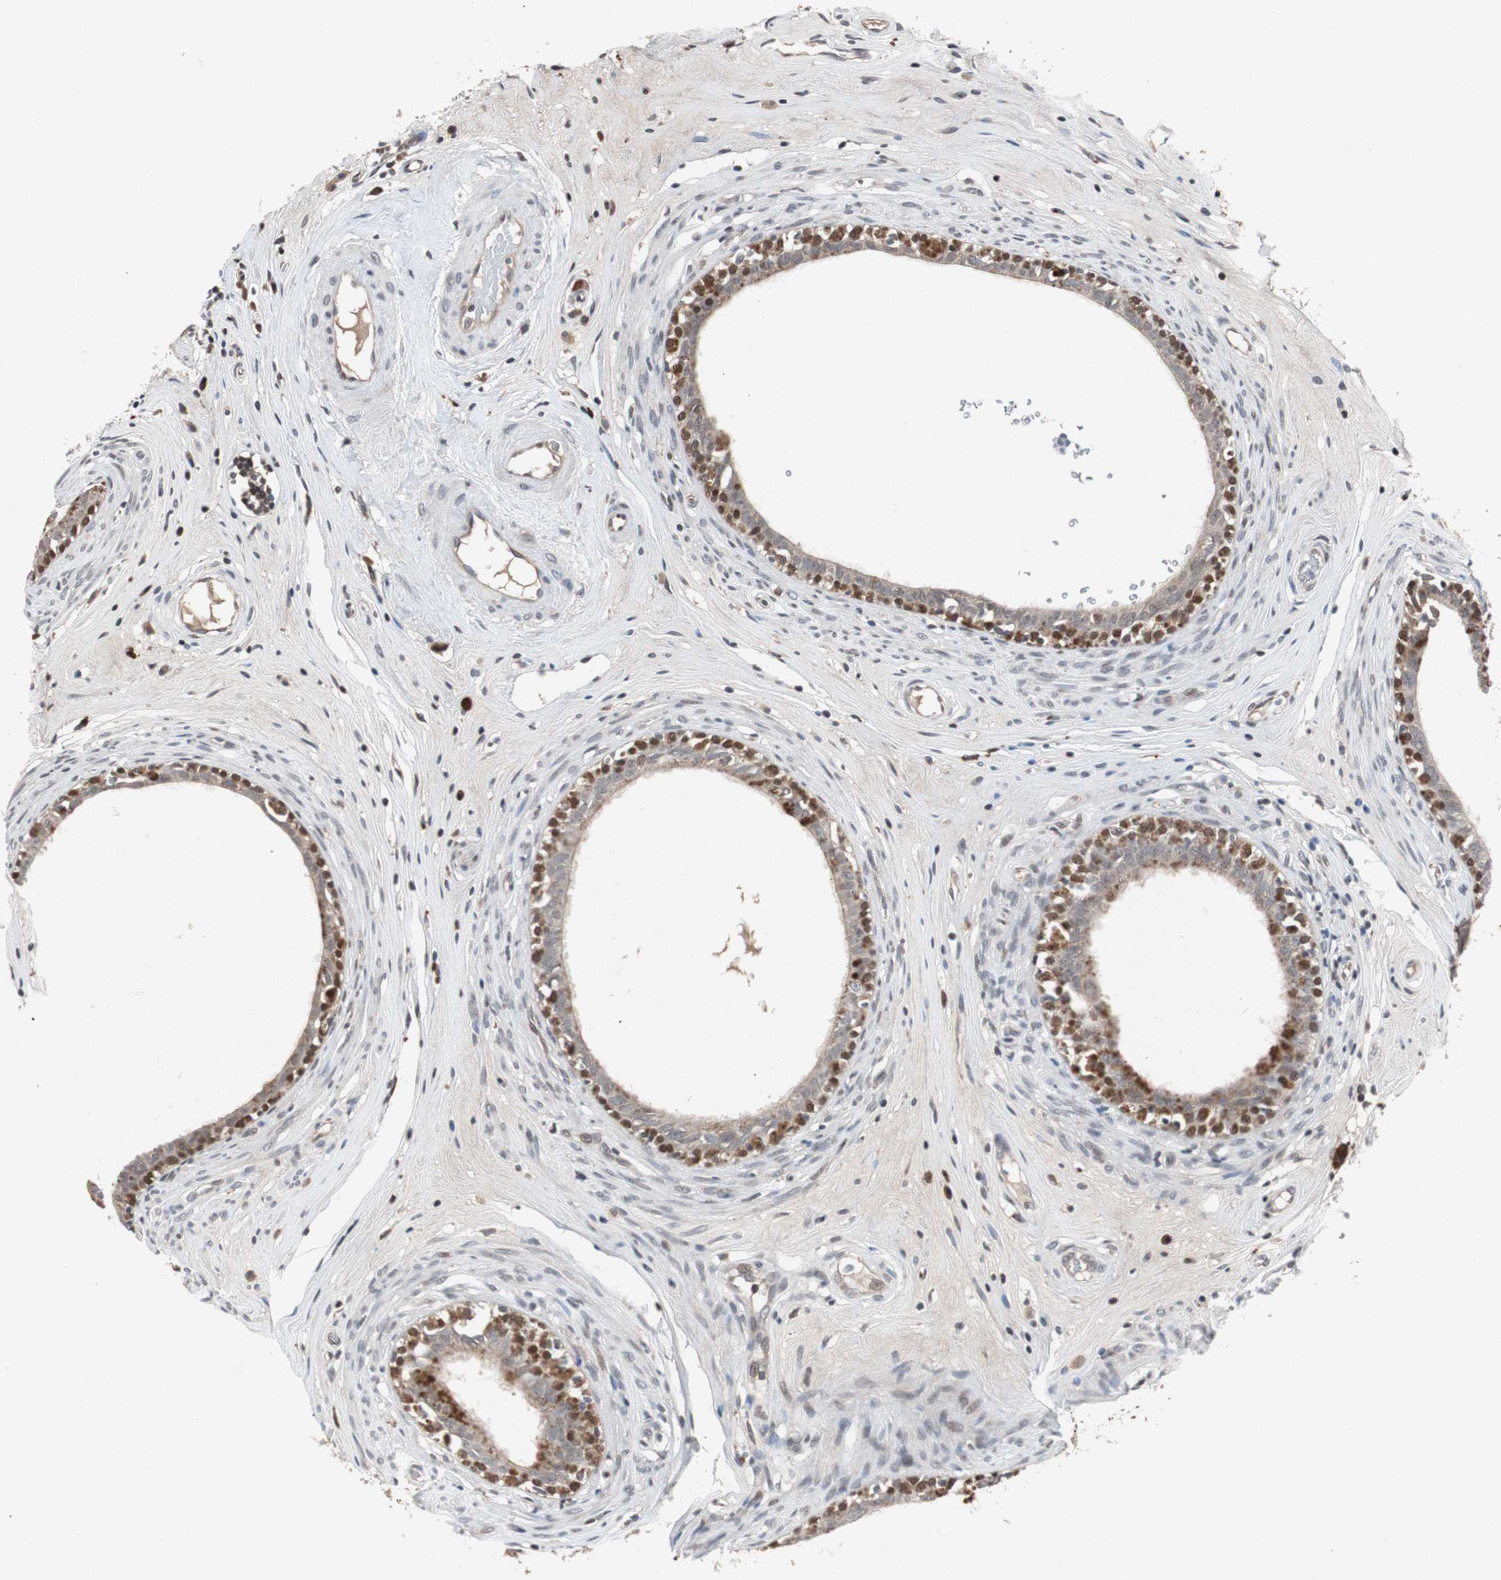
{"staining": {"intensity": "strong", "quantity": "25%-75%", "location": "nuclear"}, "tissue": "epididymis", "cell_type": "Glandular cells", "image_type": "normal", "snomed": [{"axis": "morphology", "description": "Normal tissue, NOS"}, {"axis": "morphology", "description": "Inflammation, NOS"}, {"axis": "topography", "description": "Epididymis"}], "caption": "Brown immunohistochemical staining in benign epididymis demonstrates strong nuclear positivity in approximately 25%-75% of glandular cells.", "gene": "TP63", "patient": {"sex": "male", "age": 84}}